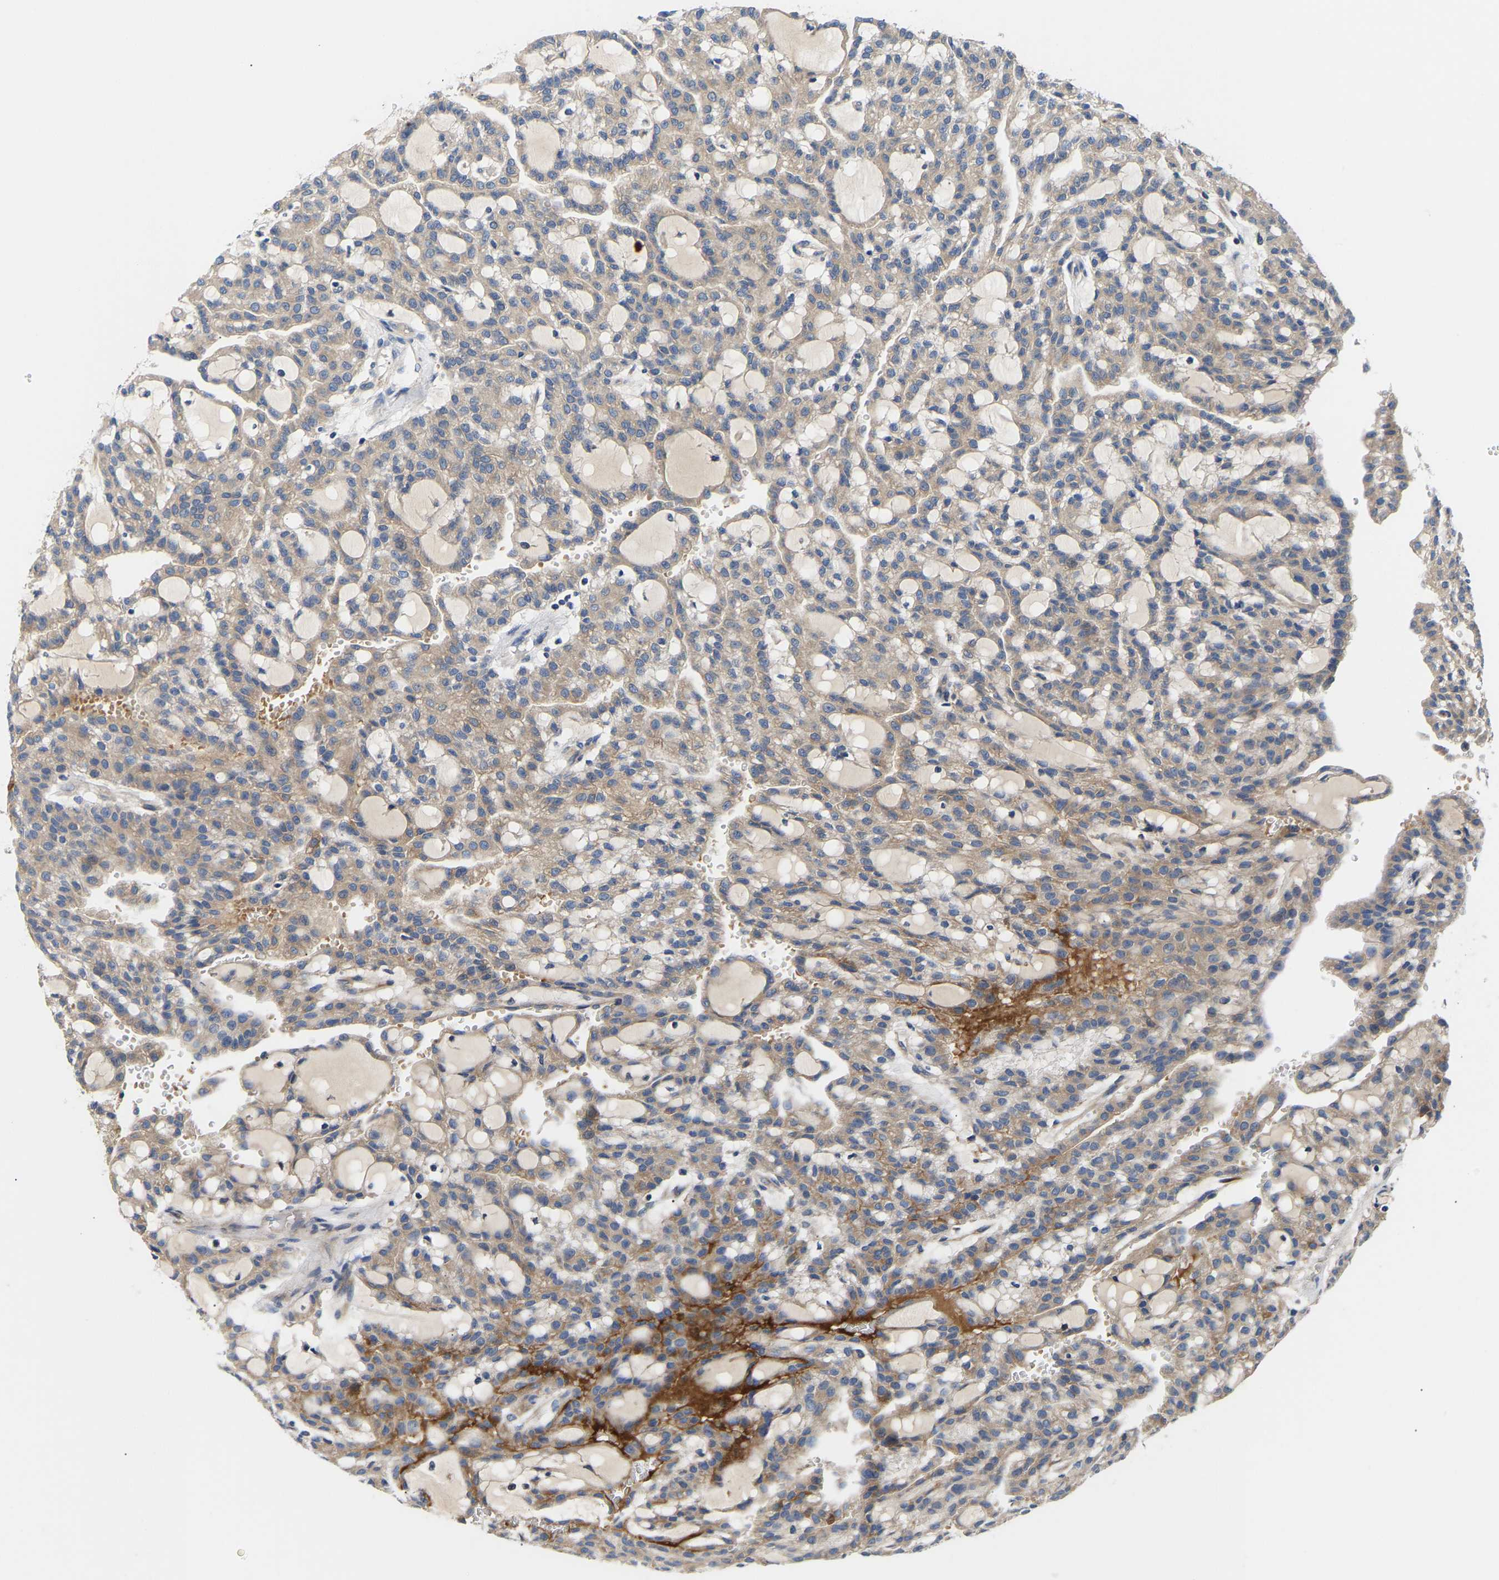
{"staining": {"intensity": "weak", "quantity": "25%-75%", "location": "cytoplasmic/membranous"}, "tissue": "renal cancer", "cell_type": "Tumor cells", "image_type": "cancer", "snomed": [{"axis": "morphology", "description": "Adenocarcinoma, NOS"}, {"axis": "topography", "description": "Kidney"}], "caption": "This photomicrograph shows immunohistochemistry (IHC) staining of renal cancer (adenocarcinoma), with low weak cytoplasmic/membranous positivity in approximately 25%-75% of tumor cells.", "gene": "AIMP2", "patient": {"sex": "male", "age": 63}}